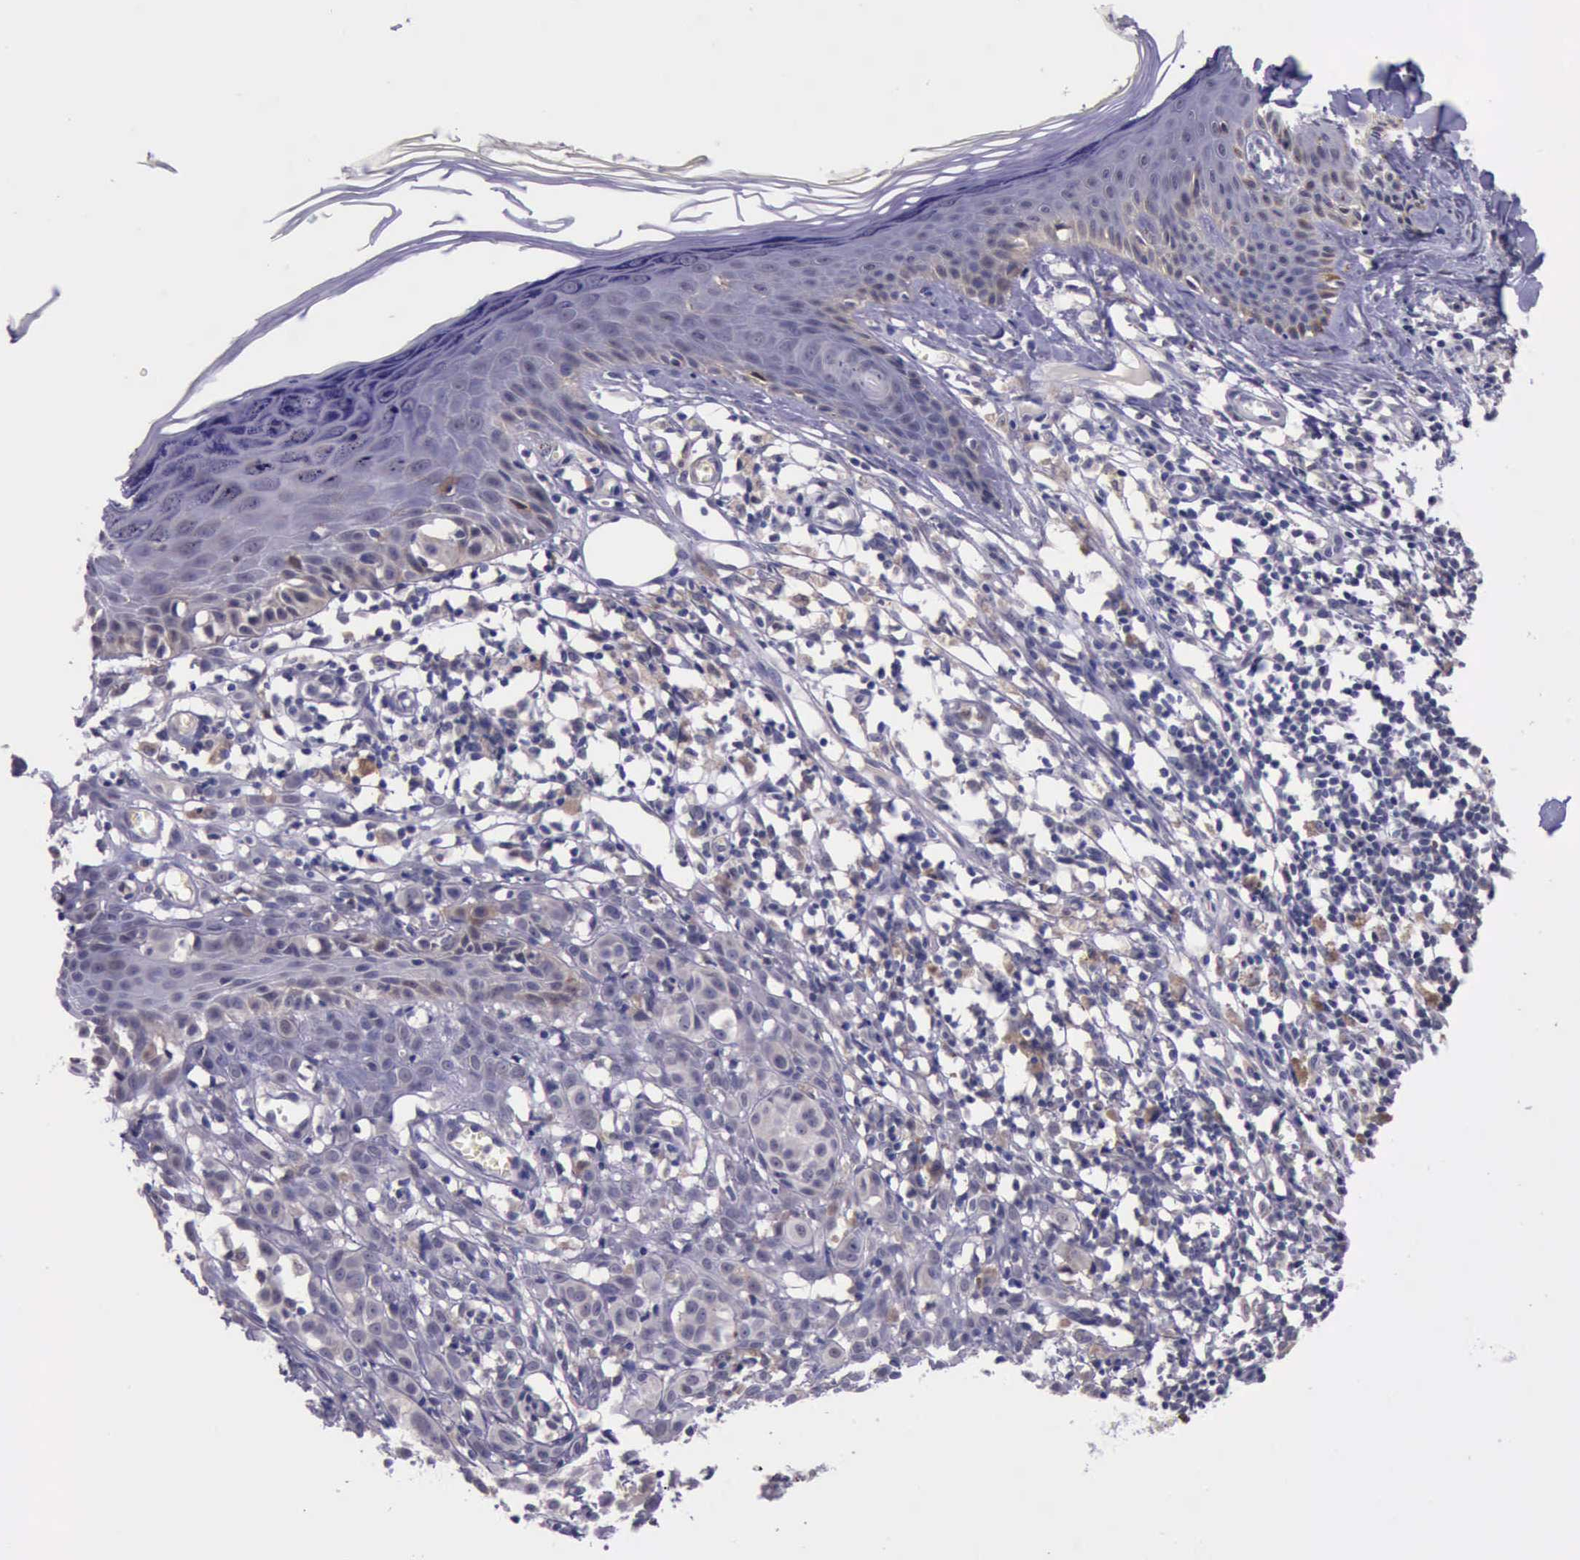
{"staining": {"intensity": "weak", "quantity": ">75%", "location": "cytoplasmic/membranous"}, "tissue": "melanoma", "cell_type": "Tumor cells", "image_type": "cancer", "snomed": [{"axis": "morphology", "description": "Malignant melanoma, NOS"}, {"axis": "topography", "description": "Skin"}], "caption": "This photomicrograph reveals immunohistochemistry (IHC) staining of melanoma, with low weak cytoplasmic/membranous staining in about >75% of tumor cells.", "gene": "PLEK2", "patient": {"sex": "female", "age": 52}}